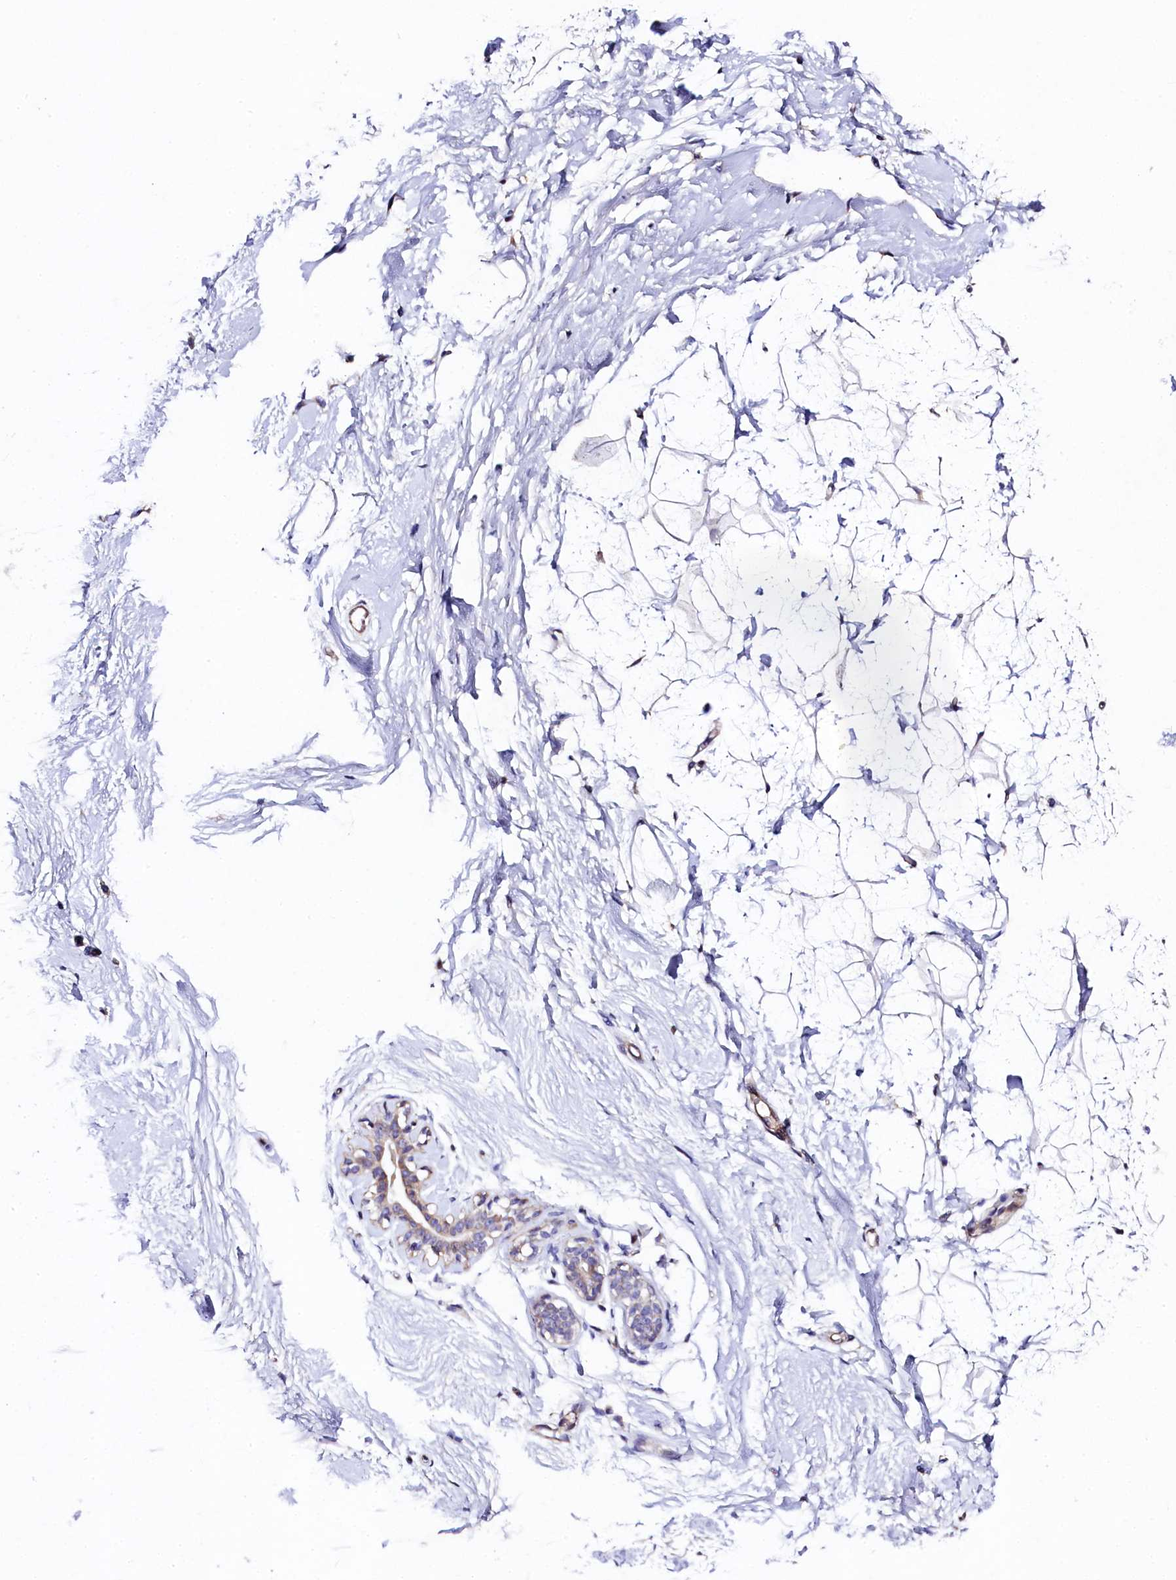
{"staining": {"intensity": "negative", "quantity": "none", "location": "none"}, "tissue": "breast", "cell_type": "Adipocytes", "image_type": "normal", "snomed": [{"axis": "morphology", "description": "Normal tissue, NOS"}, {"axis": "morphology", "description": "Adenoma, NOS"}, {"axis": "topography", "description": "Breast"}], "caption": "This is an immunohistochemistry (IHC) photomicrograph of benign breast. There is no positivity in adipocytes.", "gene": "FXYD6", "patient": {"sex": "female", "age": 23}}